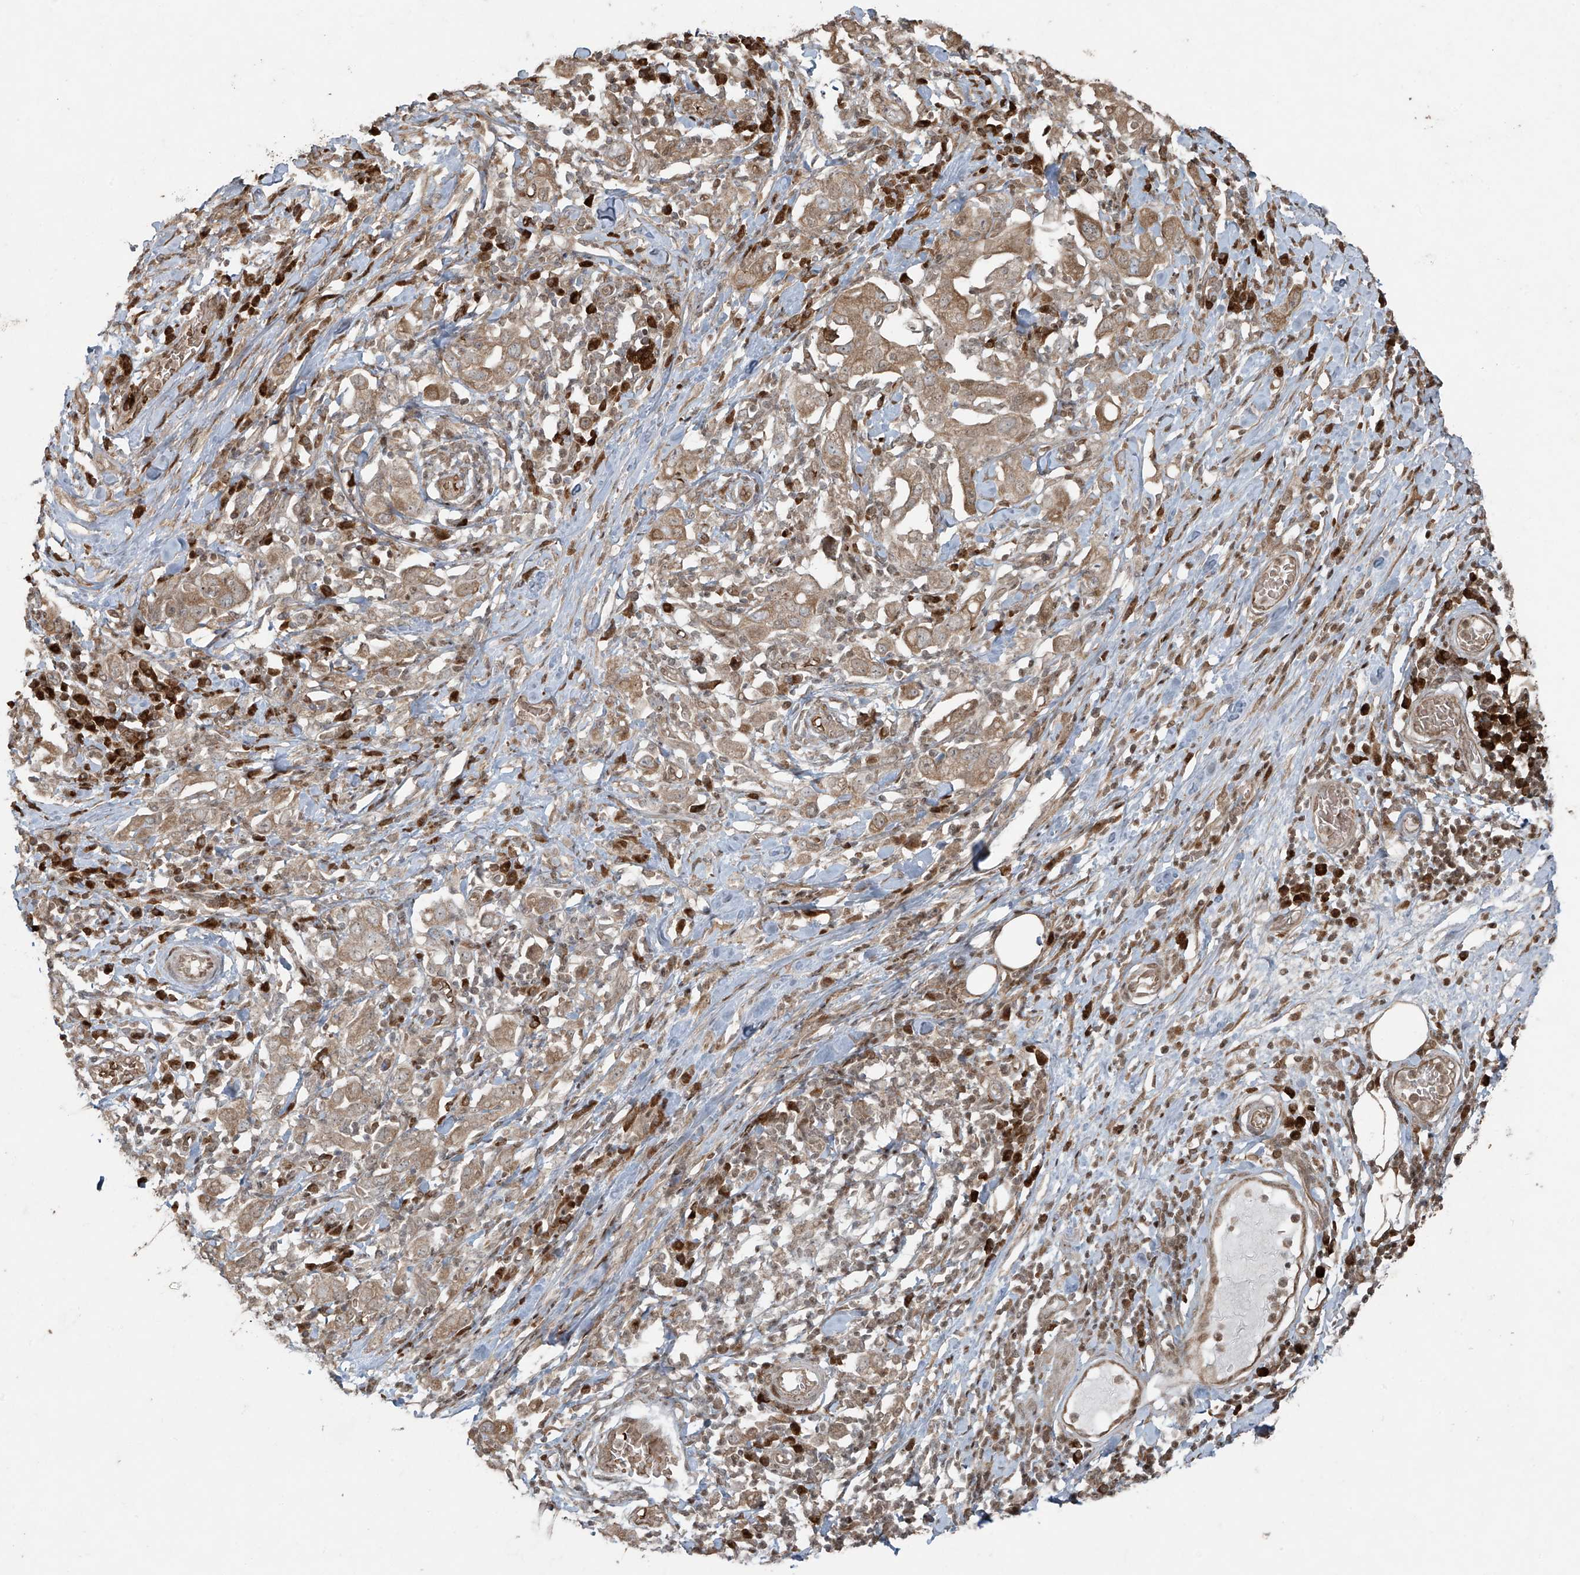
{"staining": {"intensity": "weak", "quantity": ">75%", "location": "cytoplasmic/membranous"}, "tissue": "stomach cancer", "cell_type": "Tumor cells", "image_type": "cancer", "snomed": [{"axis": "morphology", "description": "Adenocarcinoma, NOS"}, {"axis": "topography", "description": "Stomach, upper"}], "caption": "IHC histopathology image of human adenocarcinoma (stomach) stained for a protein (brown), which exhibits low levels of weak cytoplasmic/membranous positivity in about >75% of tumor cells.", "gene": "TTC22", "patient": {"sex": "male", "age": 62}}